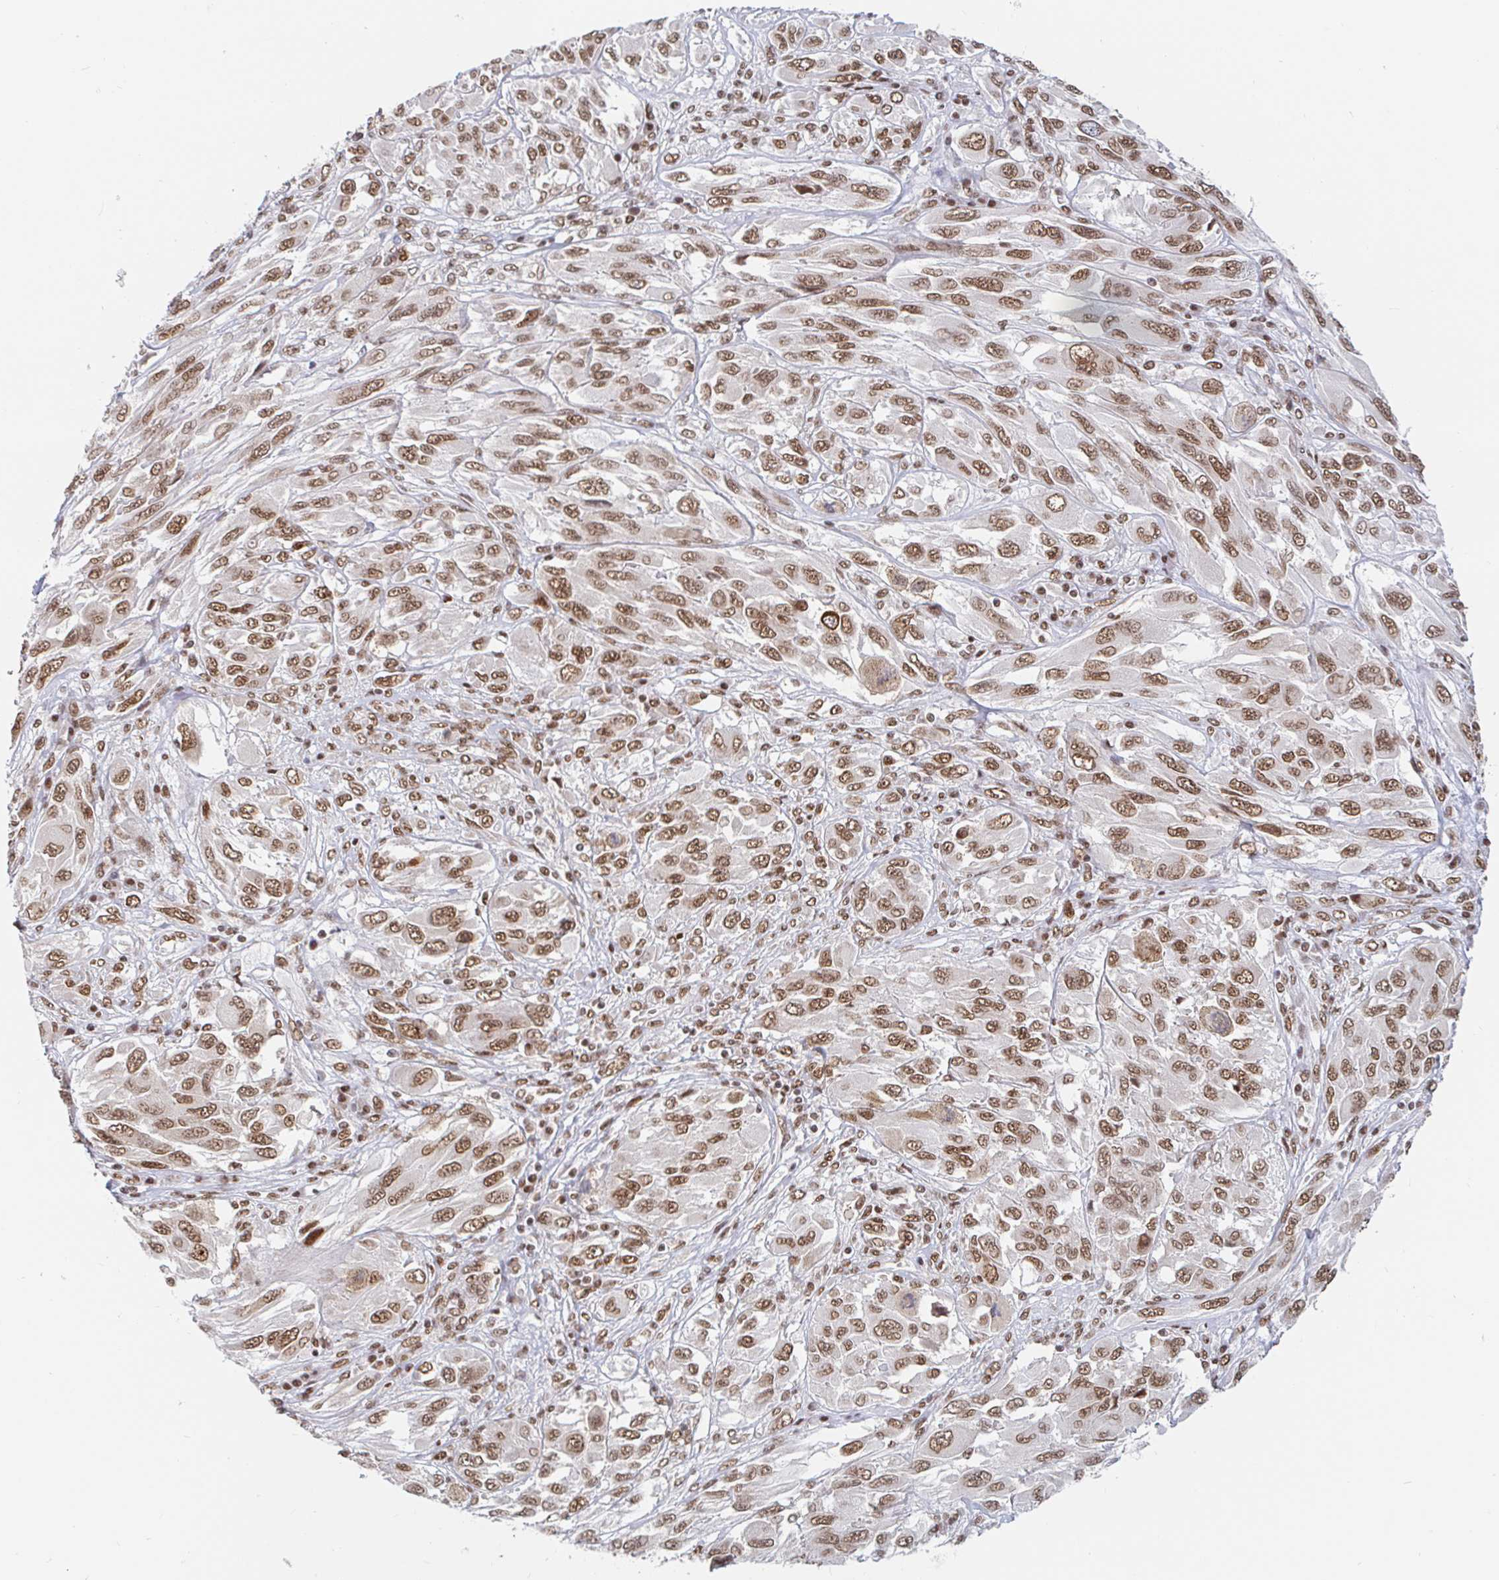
{"staining": {"intensity": "moderate", "quantity": ">75%", "location": "nuclear"}, "tissue": "melanoma", "cell_type": "Tumor cells", "image_type": "cancer", "snomed": [{"axis": "morphology", "description": "Malignant melanoma, NOS"}, {"axis": "topography", "description": "Skin"}], "caption": "Immunohistochemistry (IHC) staining of melanoma, which displays medium levels of moderate nuclear staining in approximately >75% of tumor cells indicating moderate nuclear protein staining. The staining was performed using DAB (3,3'-diaminobenzidine) (brown) for protein detection and nuclei were counterstained in hematoxylin (blue).", "gene": "RBMX", "patient": {"sex": "female", "age": 91}}